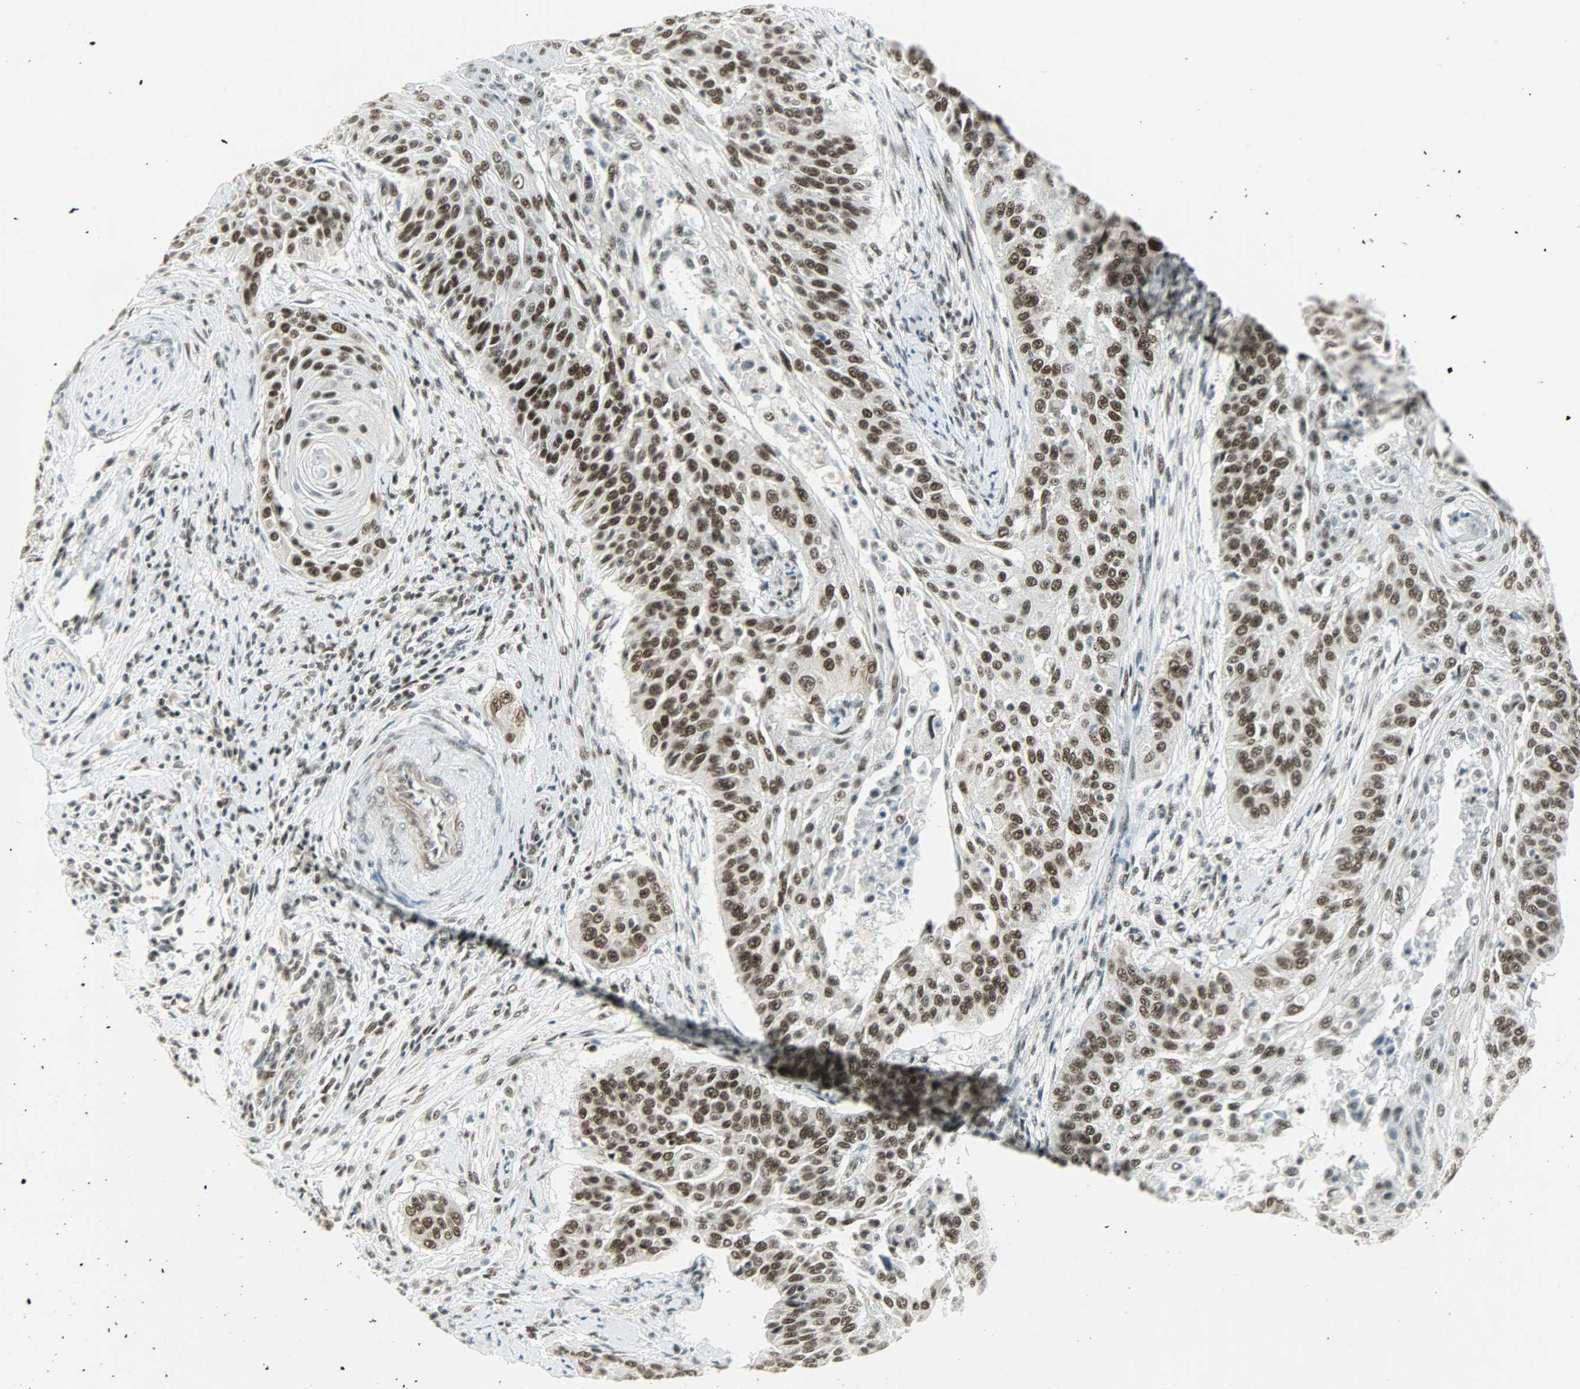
{"staining": {"intensity": "strong", "quantity": ">75%", "location": "nuclear"}, "tissue": "cervical cancer", "cell_type": "Tumor cells", "image_type": "cancer", "snomed": [{"axis": "morphology", "description": "Squamous cell carcinoma, NOS"}, {"axis": "topography", "description": "Cervix"}], "caption": "This image reveals immunohistochemistry staining of human cervical cancer (squamous cell carcinoma), with high strong nuclear expression in approximately >75% of tumor cells.", "gene": "SUGP1", "patient": {"sex": "female", "age": 33}}